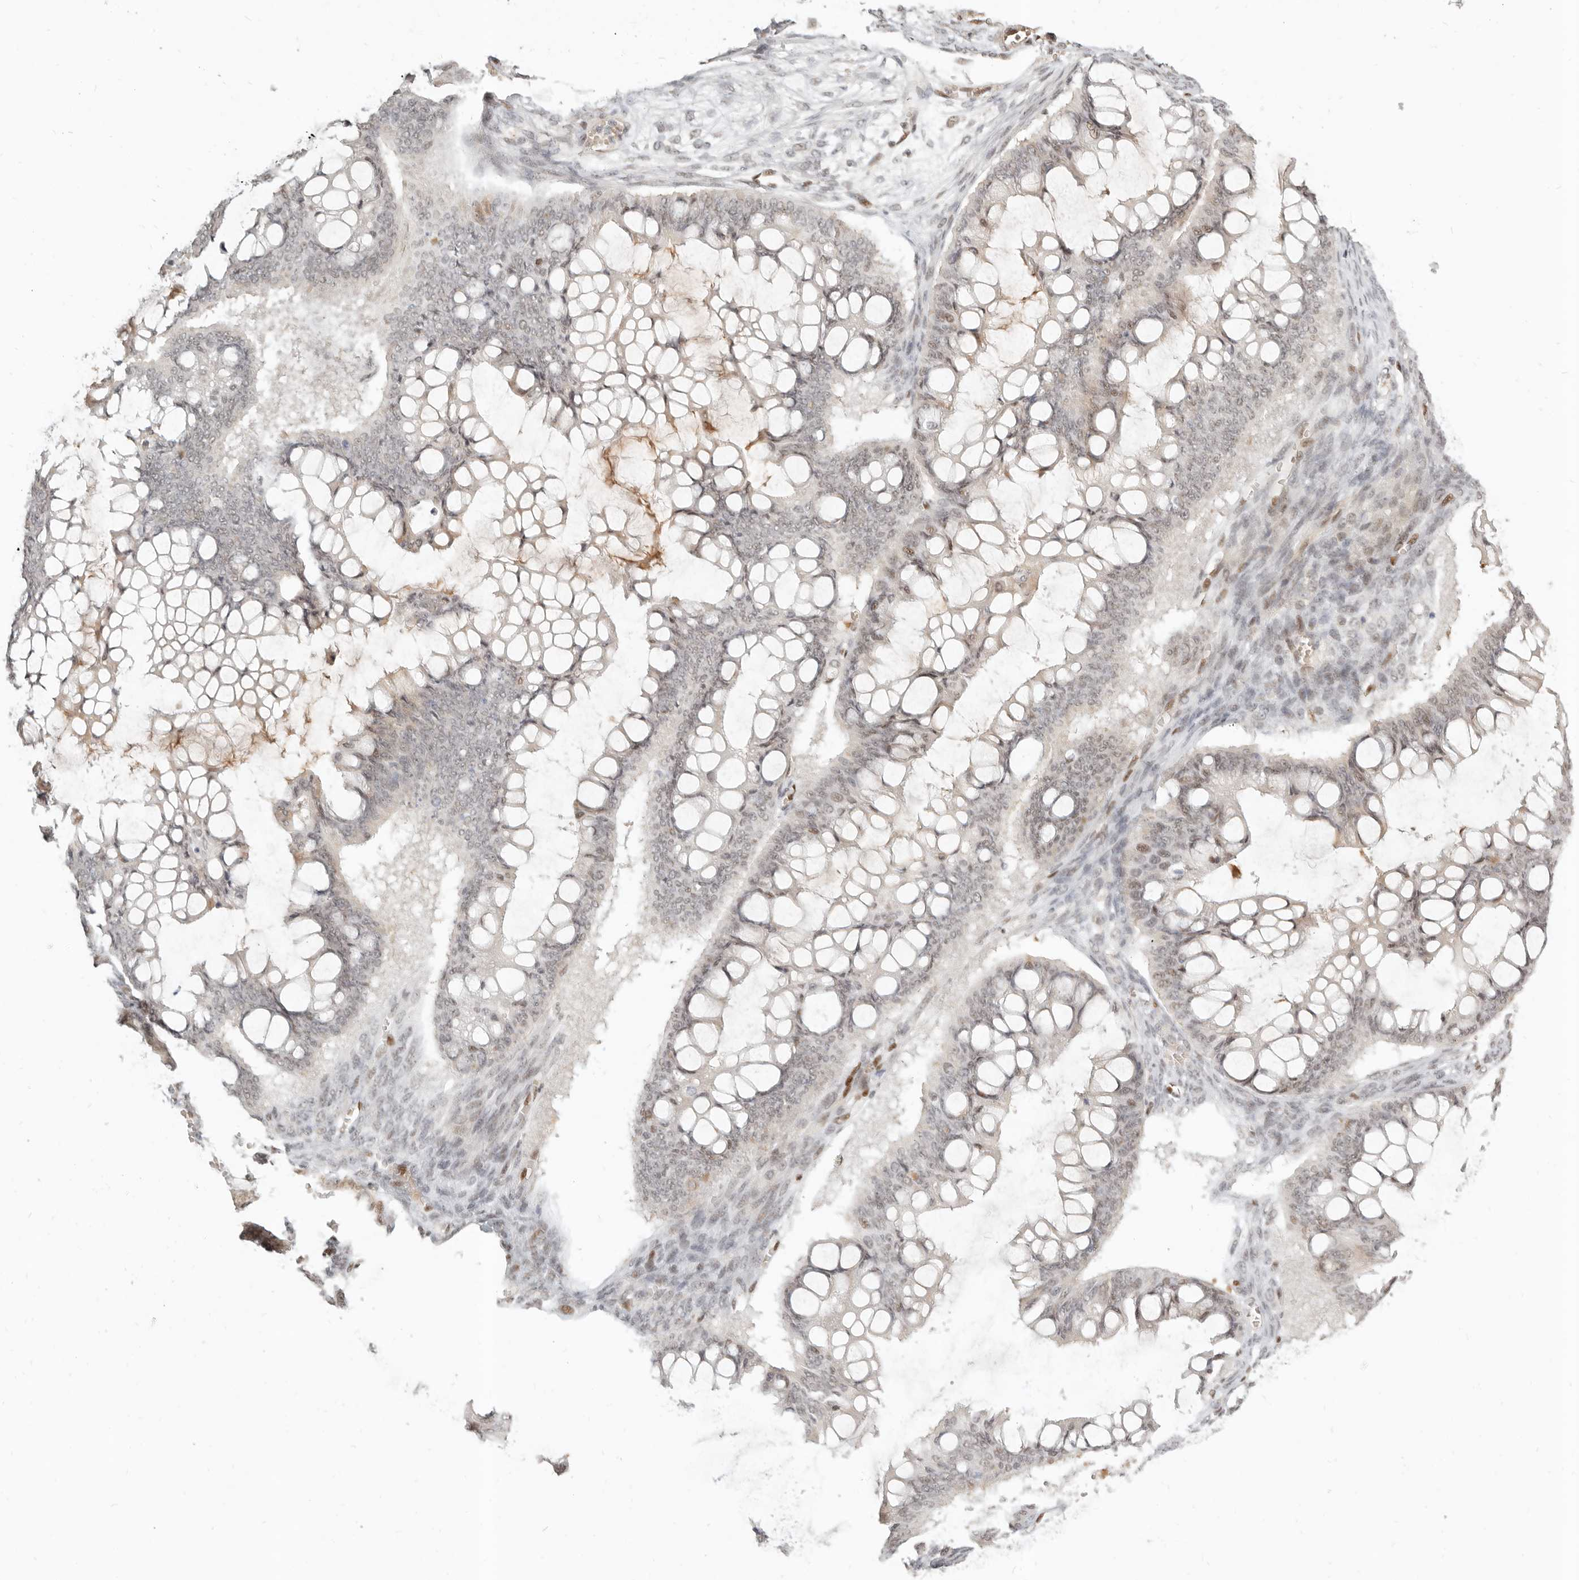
{"staining": {"intensity": "weak", "quantity": "<25%", "location": "nuclear"}, "tissue": "ovarian cancer", "cell_type": "Tumor cells", "image_type": "cancer", "snomed": [{"axis": "morphology", "description": "Cystadenocarcinoma, mucinous, NOS"}, {"axis": "topography", "description": "Ovary"}], "caption": "This image is of ovarian mucinous cystadenocarcinoma stained with IHC to label a protein in brown with the nuclei are counter-stained blue. There is no positivity in tumor cells.", "gene": "GABPA", "patient": {"sex": "female", "age": 73}}